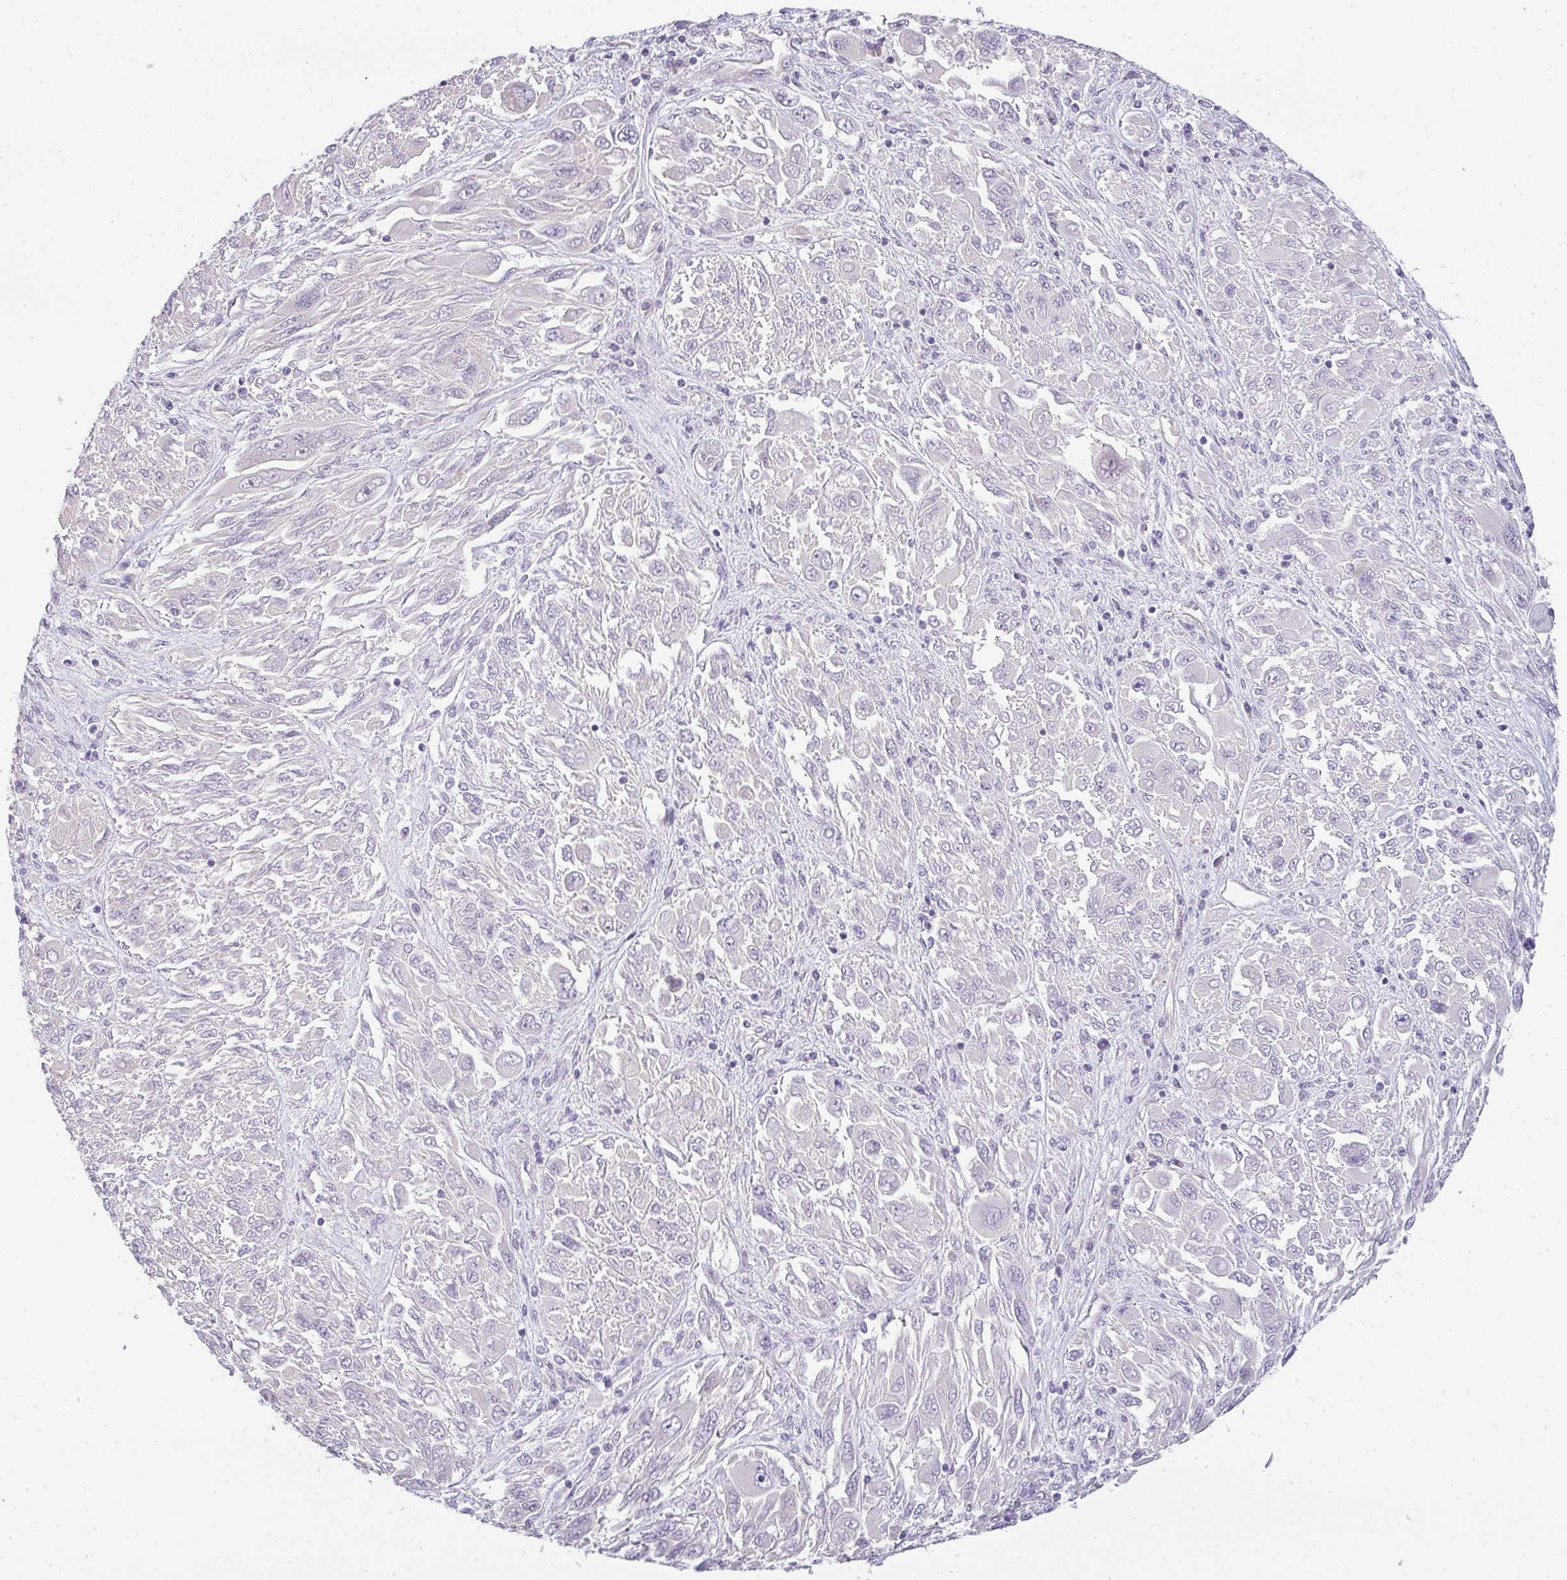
{"staining": {"intensity": "negative", "quantity": "none", "location": "none"}, "tissue": "melanoma", "cell_type": "Tumor cells", "image_type": "cancer", "snomed": [{"axis": "morphology", "description": "Malignant melanoma, NOS"}, {"axis": "topography", "description": "Skin"}], "caption": "Immunohistochemical staining of melanoma demonstrates no significant positivity in tumor cells.", "gene": "FILIP1", "patient": {"sex": "female", "age": 91}}